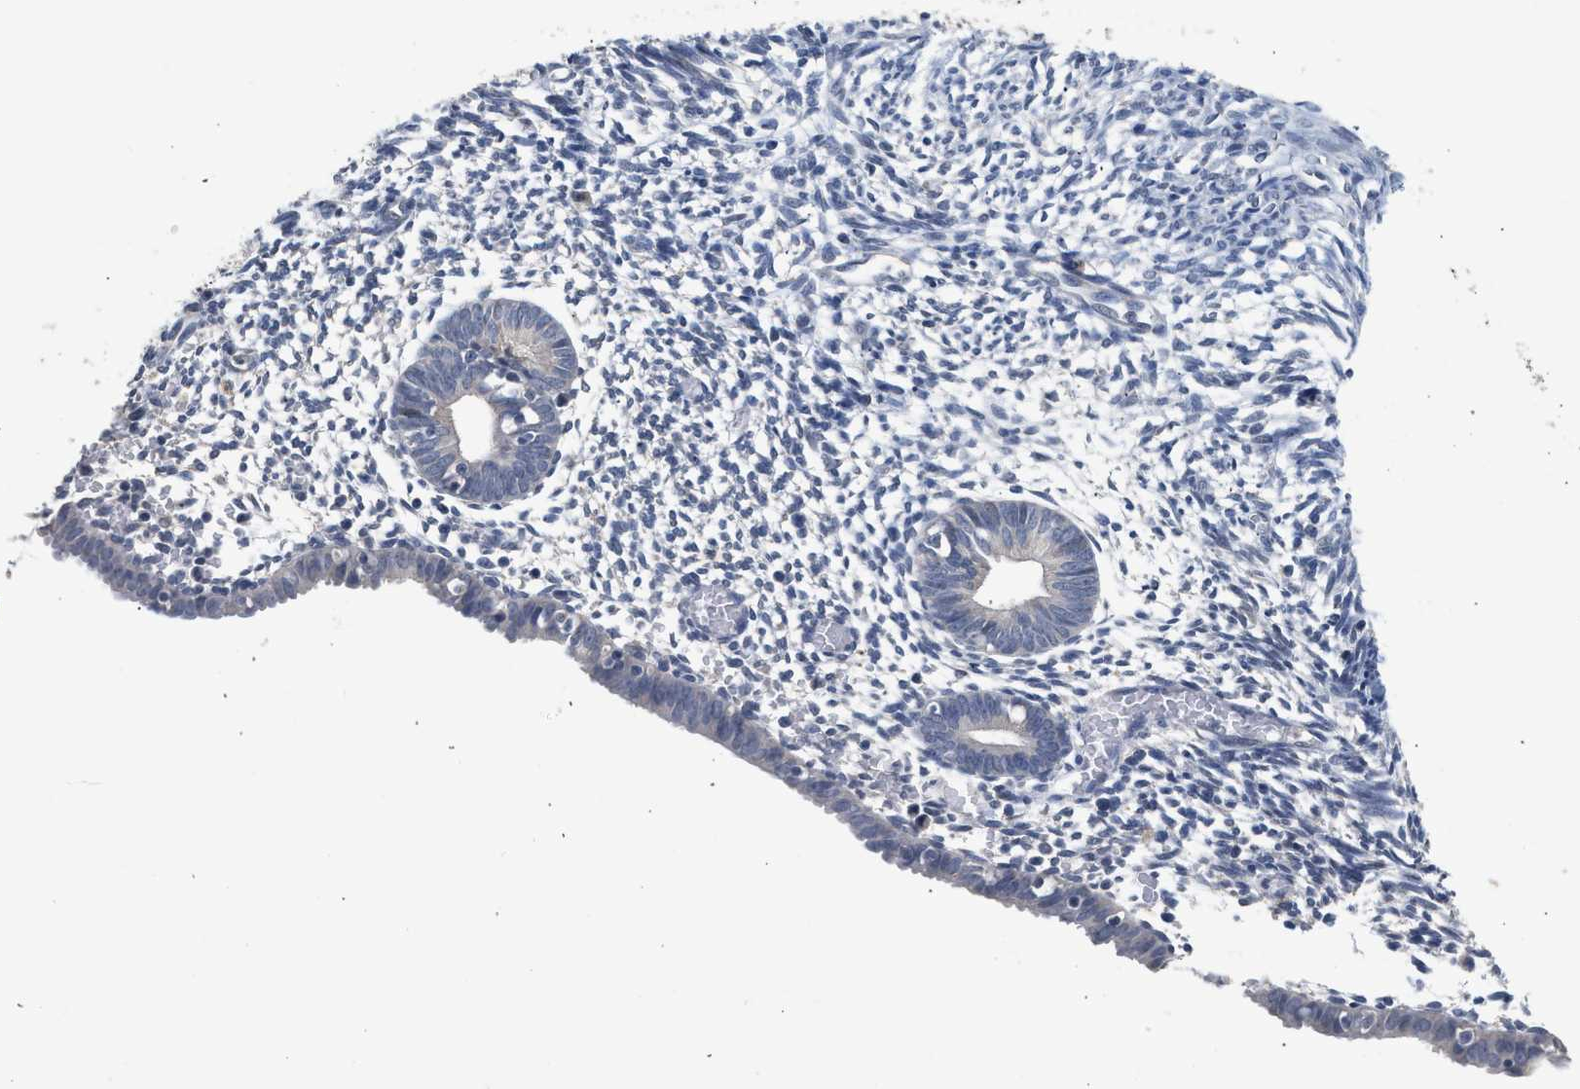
{"staining": {"intensity": "negative", "quantity": "none", "location": "none"}, "tissue": "endometrium", "cell_type": "Cells in endometrial stroma", "image_type": "normal", "snomed": [{"axis": "morphology", "description": "Normal tissue, NOS"}, {"axis": "morphology", "description": "Atrophy, NOS"}, {"axis": "topography", "description": "Uterus"}, {"axis": "topography", "description": "Endometrium"}], "caption": "The photomicrograph displays no significant staining in cells in endometrial stroma of endometrium. (DAB (3,3'-diaminobenzidine) immunohistochemistry with hematoxylin counter stain).", "gene": "CSF3R", "patient": {"sex": "female", "age": 68}}